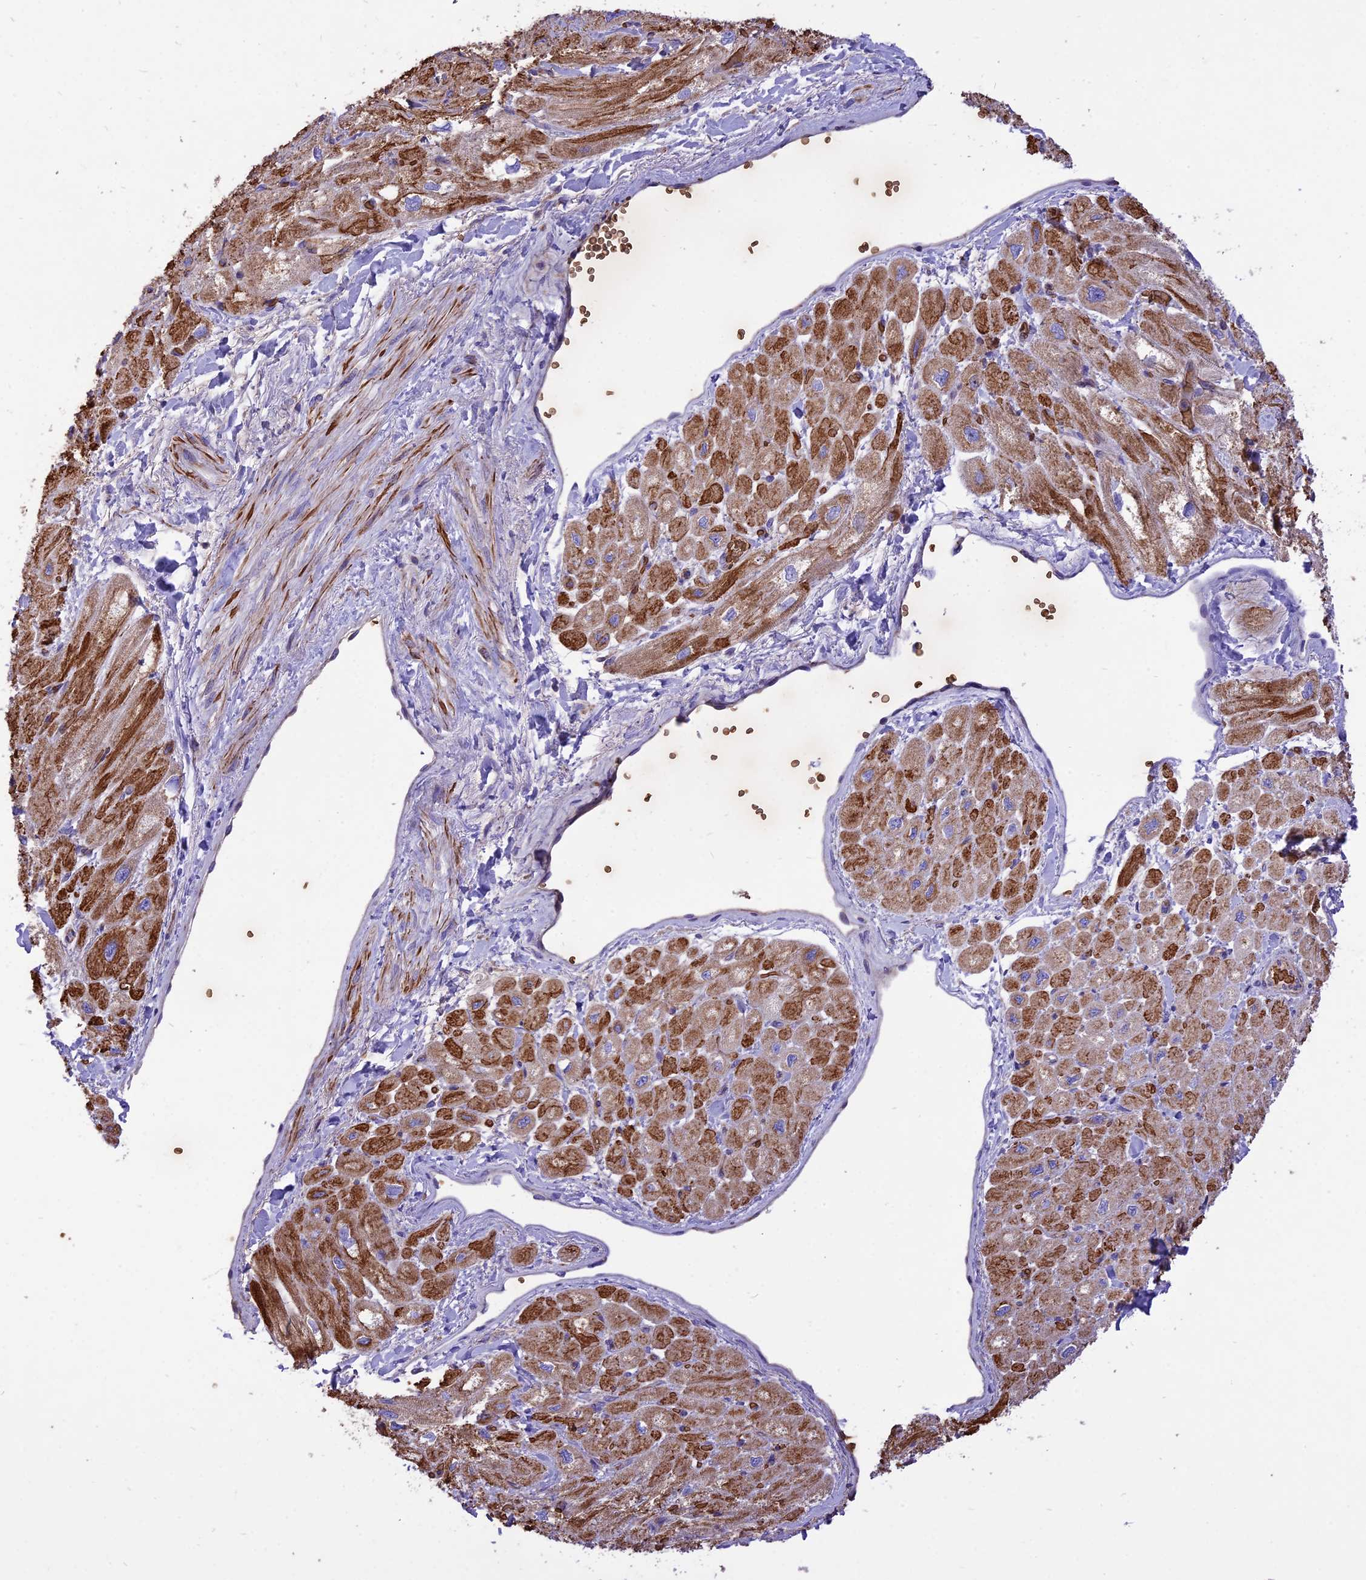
{"staining": {"intensity": "moderate", "quantity": "25%-75%", "location": "cytoplasmic/membranous"}, "tissue": "heart muscle", "cell_type": "Cardiomyocytes", "image_type": "normal", "snomed": [{"axis": "morphology", "description": "Normal tissue, NOS"}, {"axis": "topography", "description": "Heart"}], "caption": "Heart muscle stained for a protein shows moderate cytoplasmic/membranous positivity in cardiomyocytes.", "gene": "TTC4", "patient": {"sex": "male", "age": 65}}